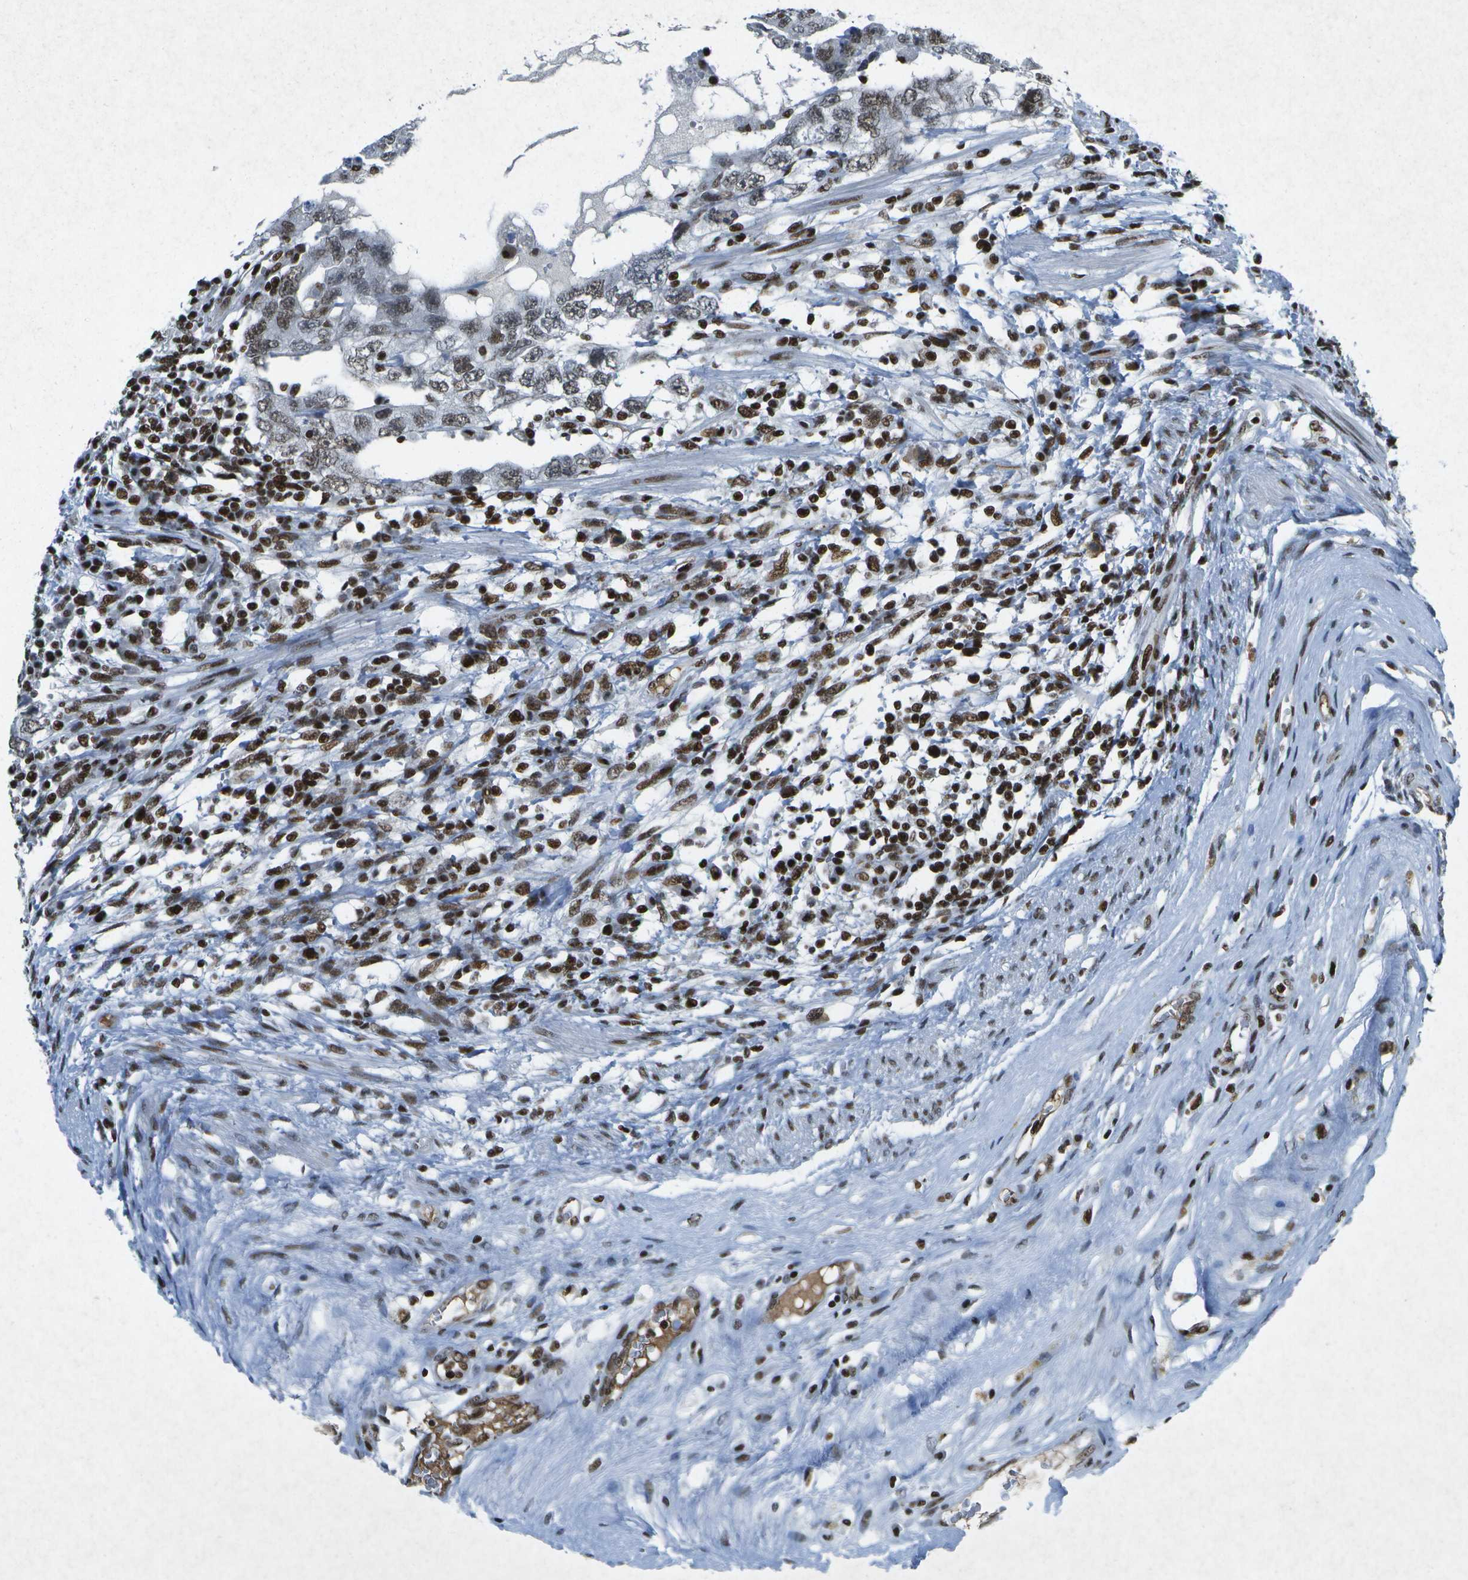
{"staining": {"intensity": "moderate", "quantity": ">75%", "location": "nuclear"}, "tissue": "testis cancer", "cell_type": "Tumor cells", "image_type": "cancer", "snomed": [{"axis": "morphology", "description": "Carcinoma, Embryonal, NOS"}, {"axis": "topography", "description": "Testis"}], "caption": "DAB immunohistochemical staining of human testis cancer demonstrates moderate nuclear protein staining in approximately >75% of tumor cells. The staining was performed using DAB to visualize the protein expression in brown, while the nuclei were stained in blue with hematoxylin (Magnification: 20x).", "gene": "MTA2", "patient": {"sex": "male", "age": 26}}